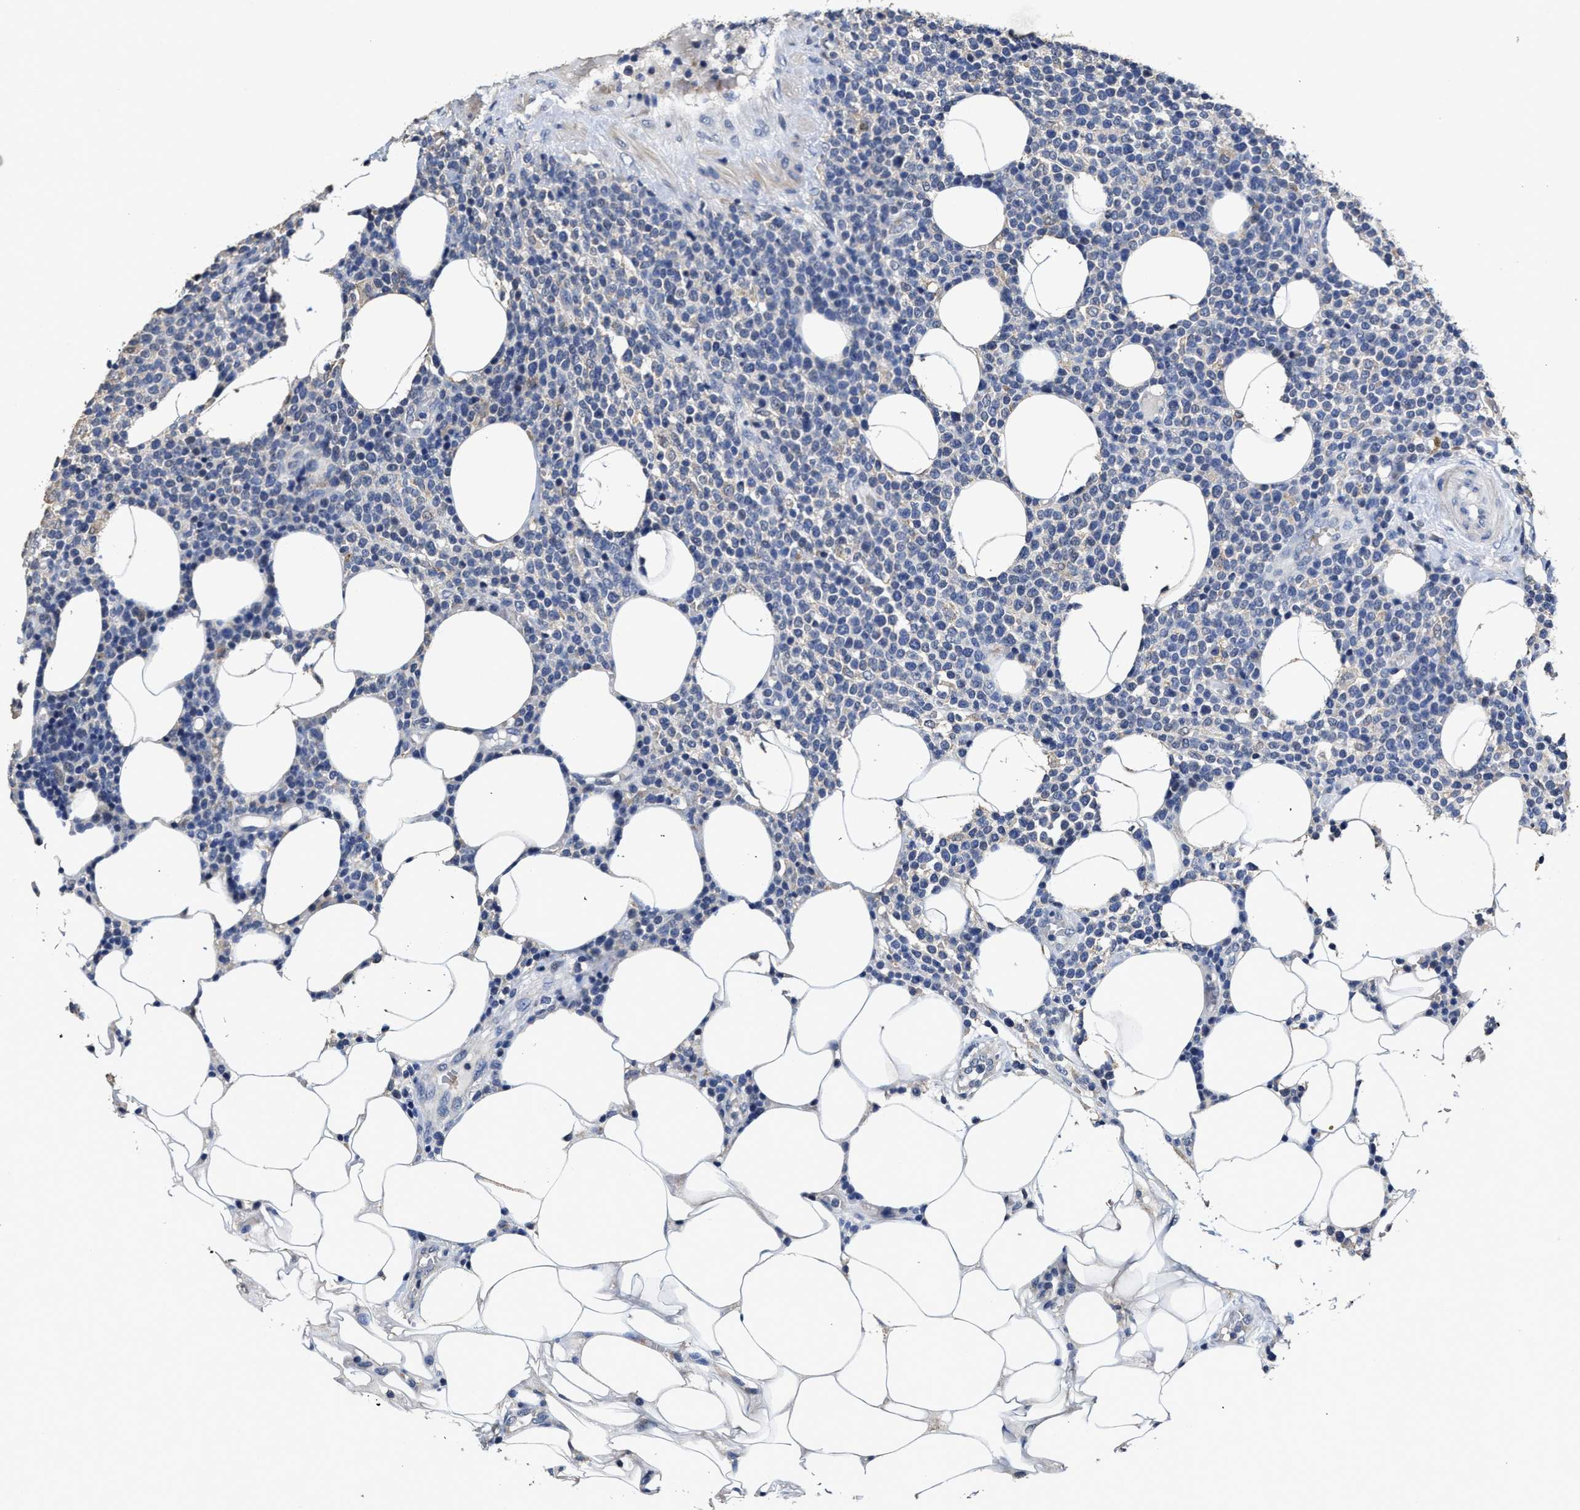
{"staining": {"intensity": "negative", "quantity": "none", "location": "none"}, "tissue": "lymphoma", "cell_type": "Tumor cells", "image_type": "cancer", "snomed": [{"axis": "morphology", "description": "Malignant lymphoma, non-Hodgkin's type, High grade"}, {"axis": "topography", "description": "Lymph node"}], "caption": "Lymphoma stained for a protein using immunohistochemistry reveals no positivity tumor cells.", "gene": "ZFAT", "patient": {"sex": "male", "age": 61}}